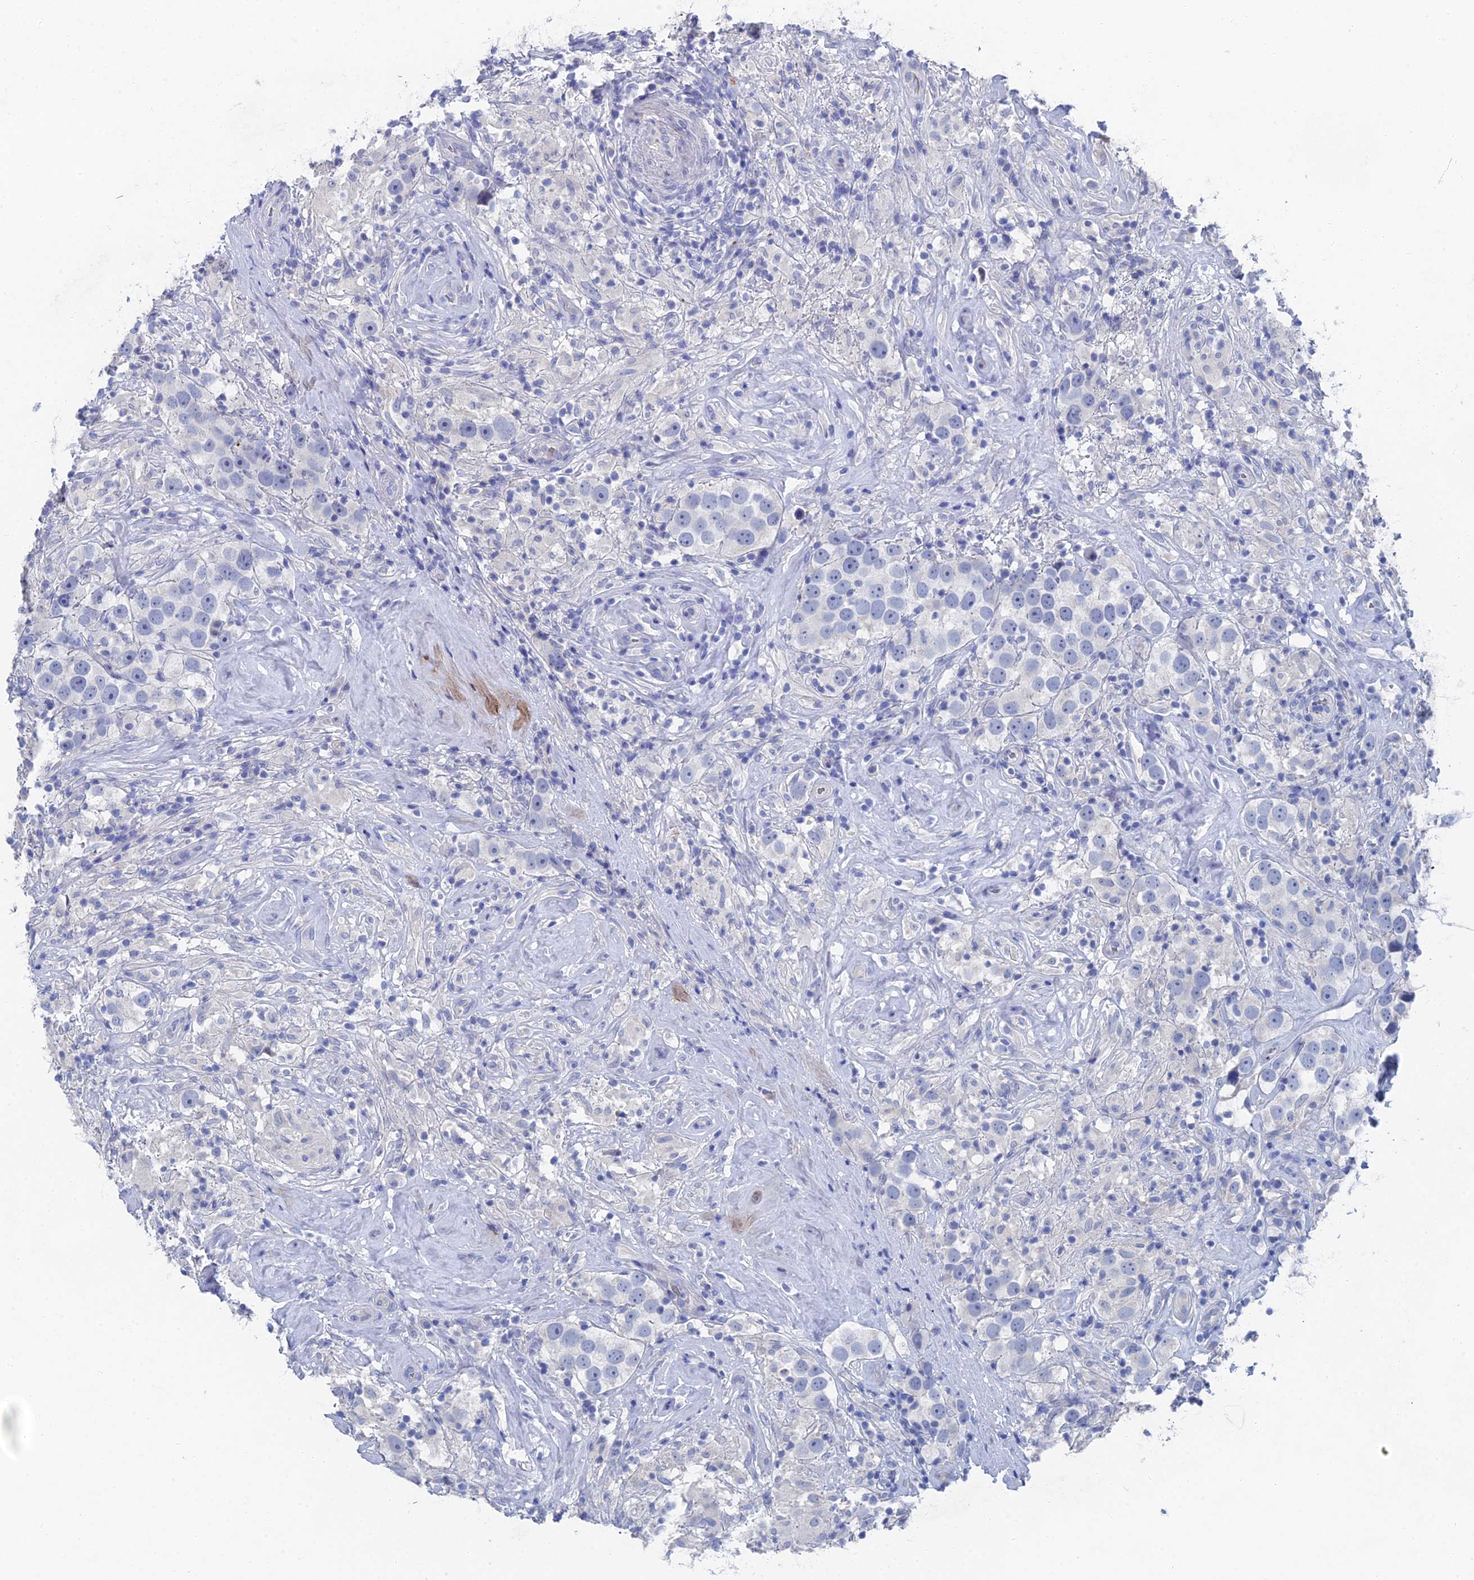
{"staining": {"intensity": "negative", "quantity": "none", "location": "none"}, "tissue": "testis cancer", "cell_type": "Tumor cells", "image_type": "cancer", "snomed": [{"axis": "morphology", "description": "Seminoma, NOS"}, {"axis": "topography", "description": "Testis"}], "caption": "A photomicrograph of testis seminoma stained for a protein shows no brown staining in tumor cells. (DAB IHC with hematoxylin counter stain).", "gene": "GFAP", "patient": {"sex": "male", "age": 49}}